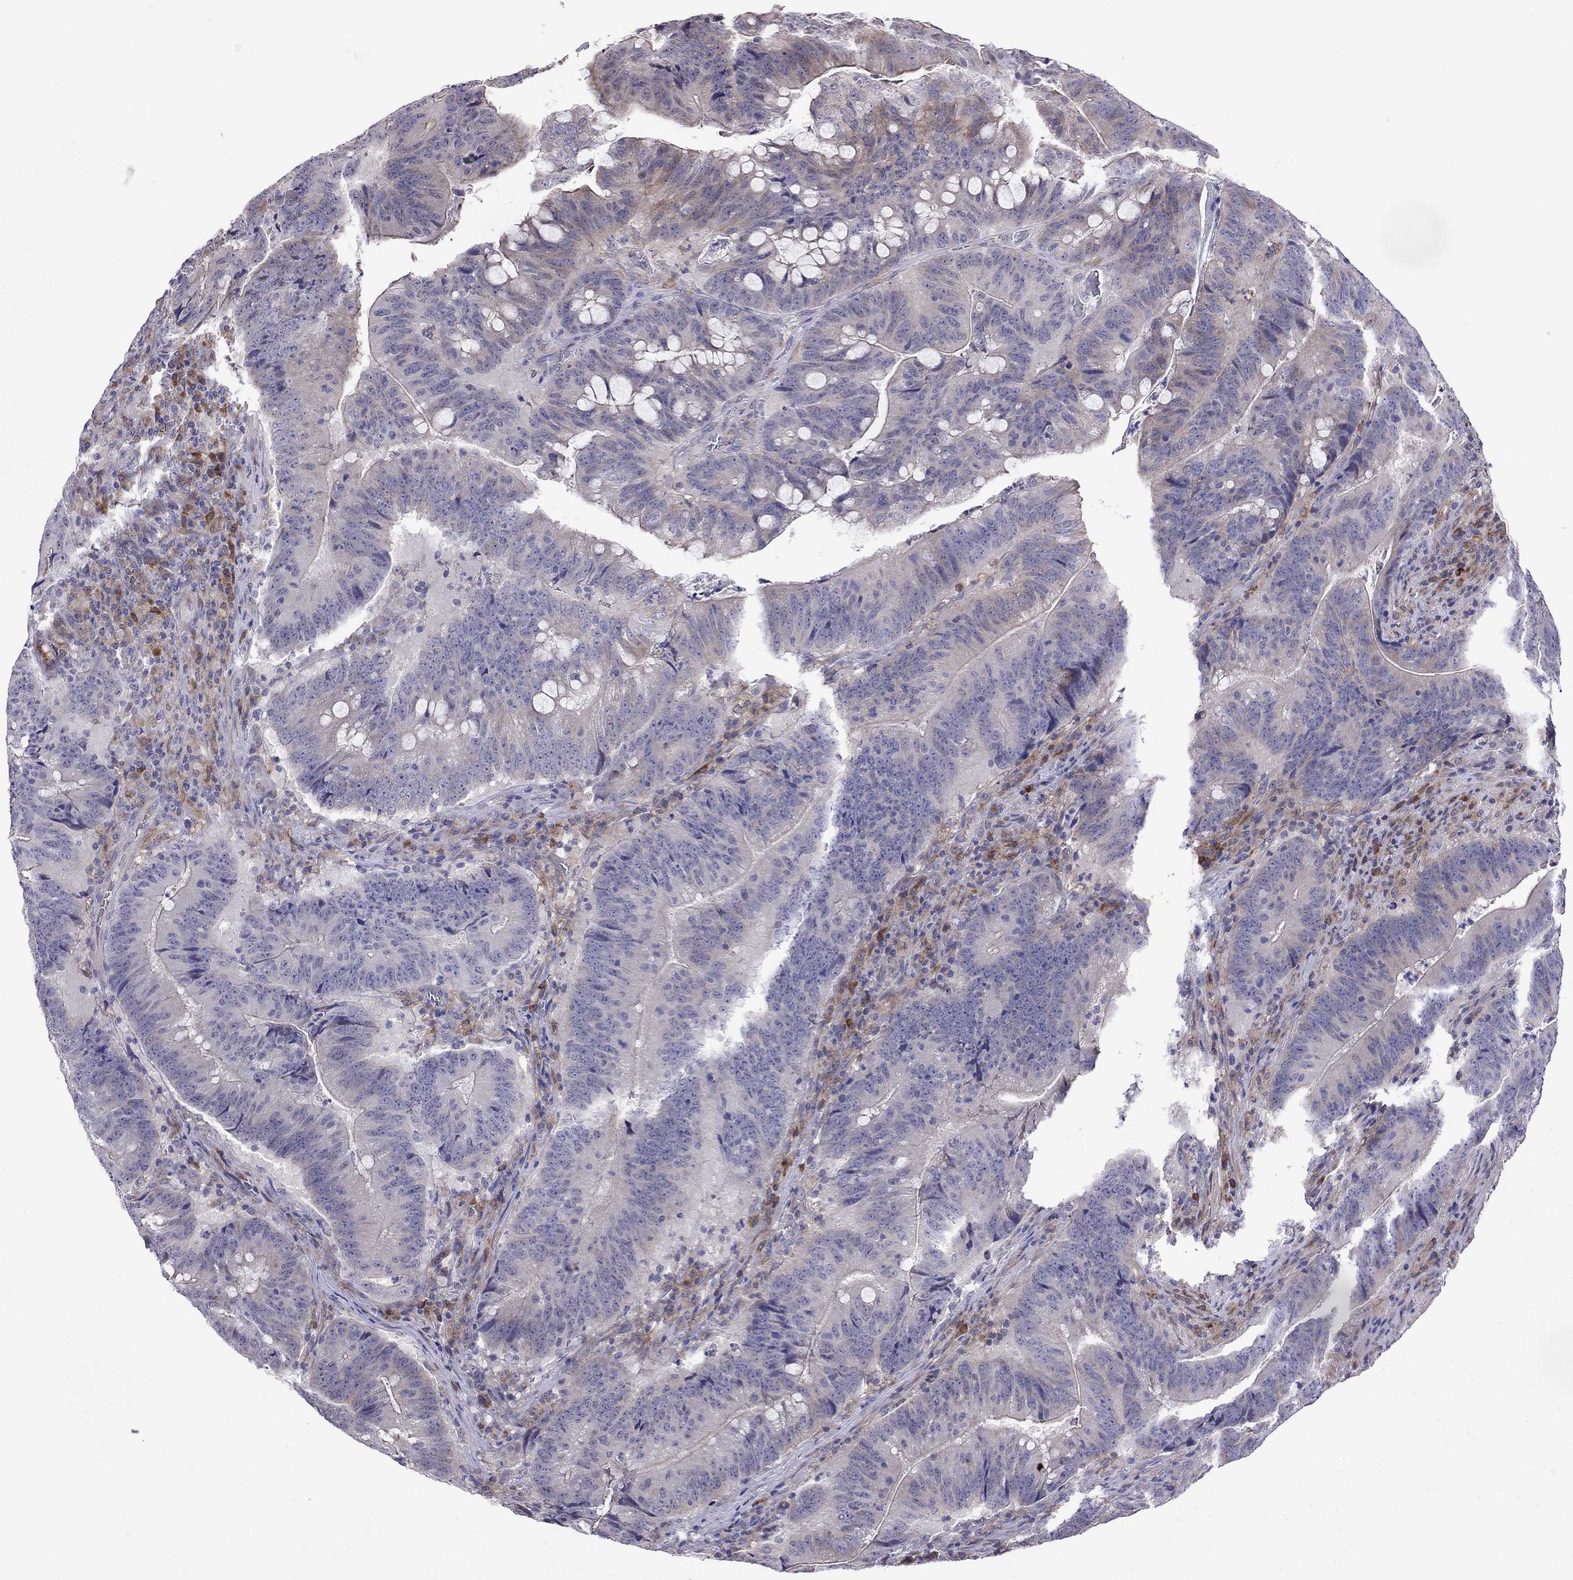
{"staining": {"intensity": "negative", "quantity": "none", "location": "none"}, "tissue": "colorectal cancer", "cell_type": "Tumor cells", "image_type": "cancer", "snomed": [{"axis": "morphology", "description": "Adenocarcinoma, NOS"}, {"axis": "topography", "description": "Colon"}], "caption": "Immunohistochemistry micrograph of neoplastic tissue: human colorectal cancer stained with DAB (3,3'-diaminobenzidine) displays no significant protein positivity in tumor cells. (Immunohistochemistry, brightfield microscopy, high magnification).", "gene": "ADAM28", "patient": {"sex": "female", "age": 87}}